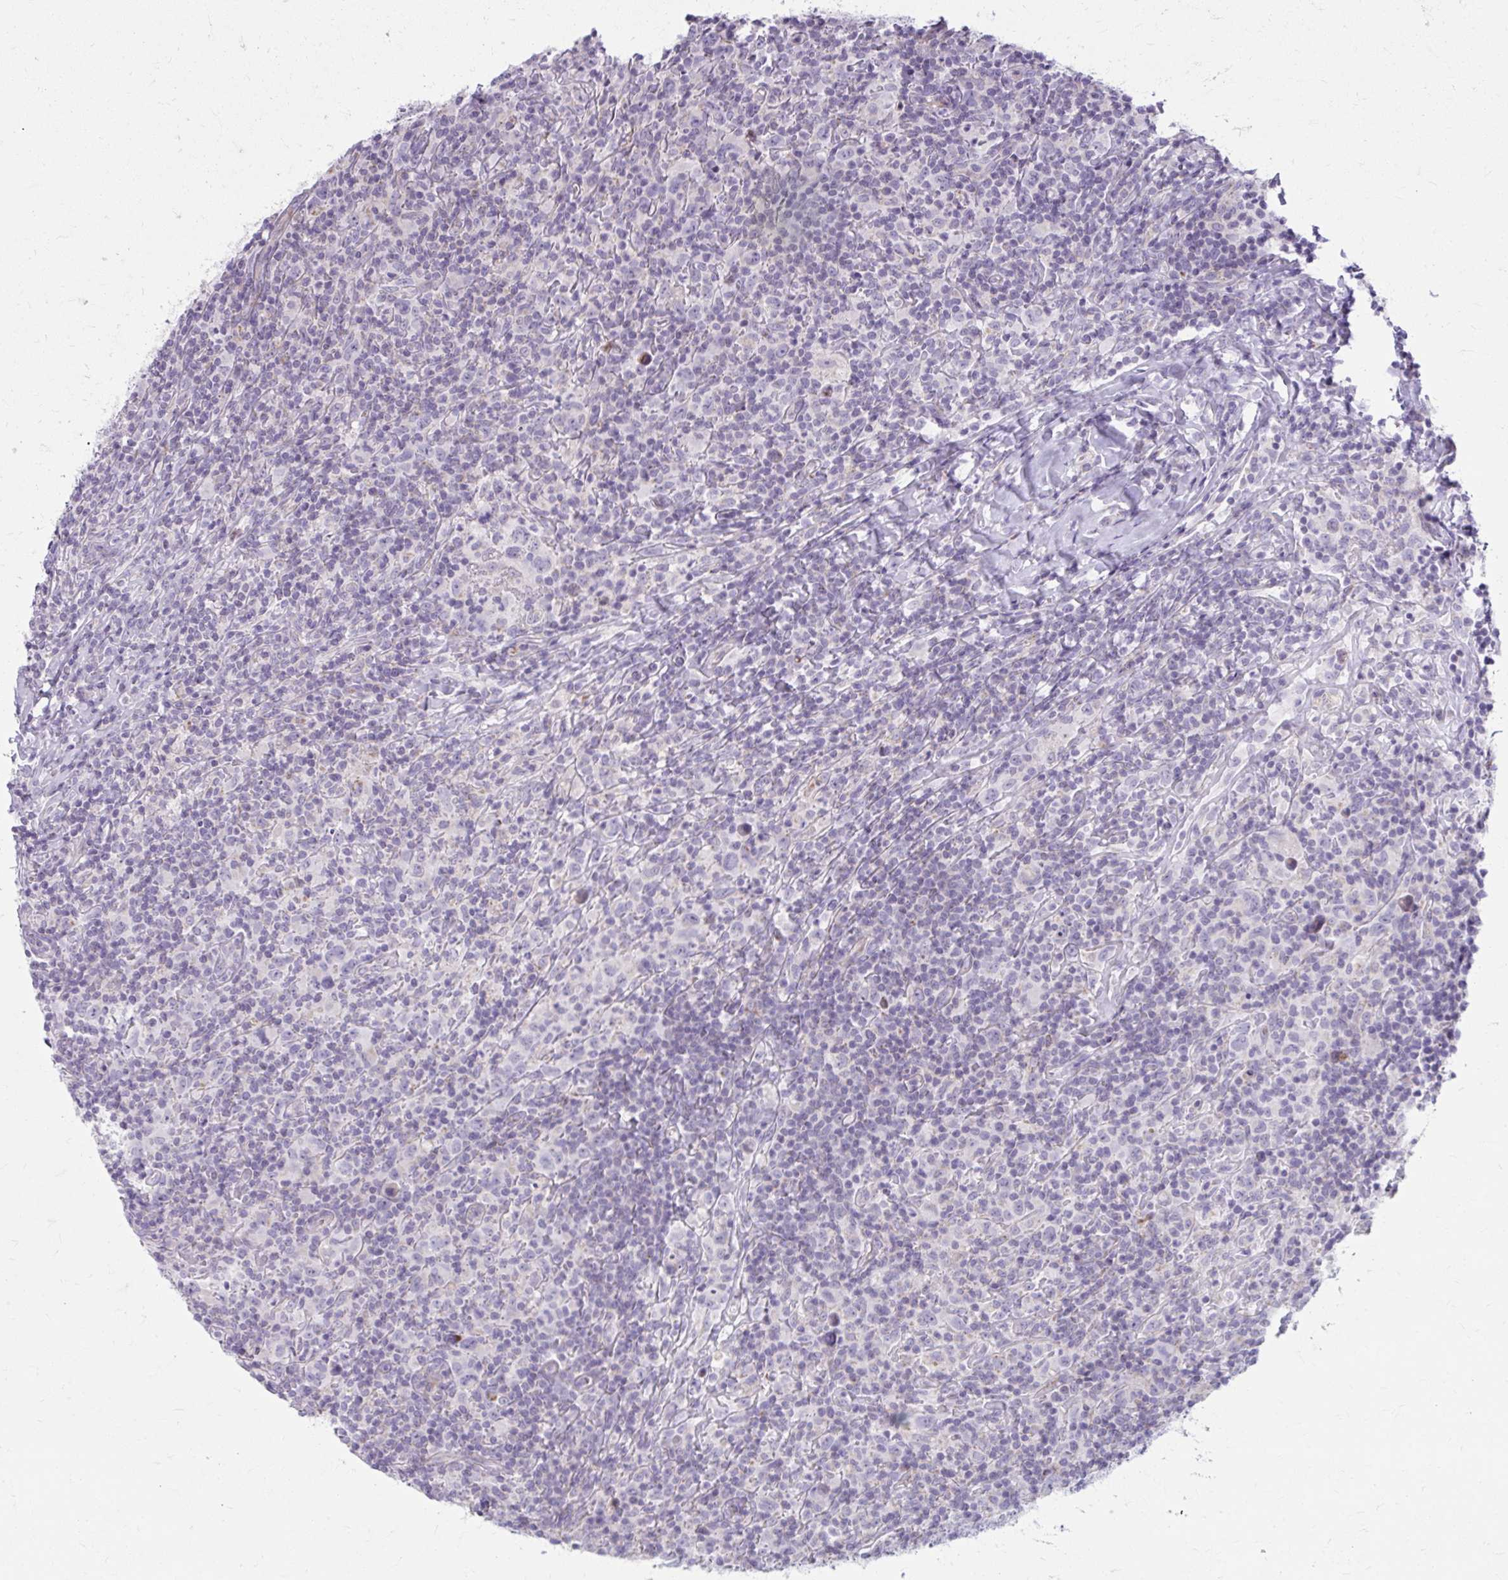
{"staining": {"intensity": "negative", "quantity": "none", "location": "none"}, "tissue": "lymphoma", "cell_type": "Tumor cells", "image_type": "cancer", "snomed": [{"axis": "morphology", "description": "Hodgkin's disease, NOS"}, {"axis": "topography", "description": "Lymph node"}], "caption": "Human Hodgkin's disease stained for a protein using immunohistochemistry (IHC) exhibits no positivity in tumor cells.", "gene": "MSMO1", "patient": {"sex": "female", "age": 18}}